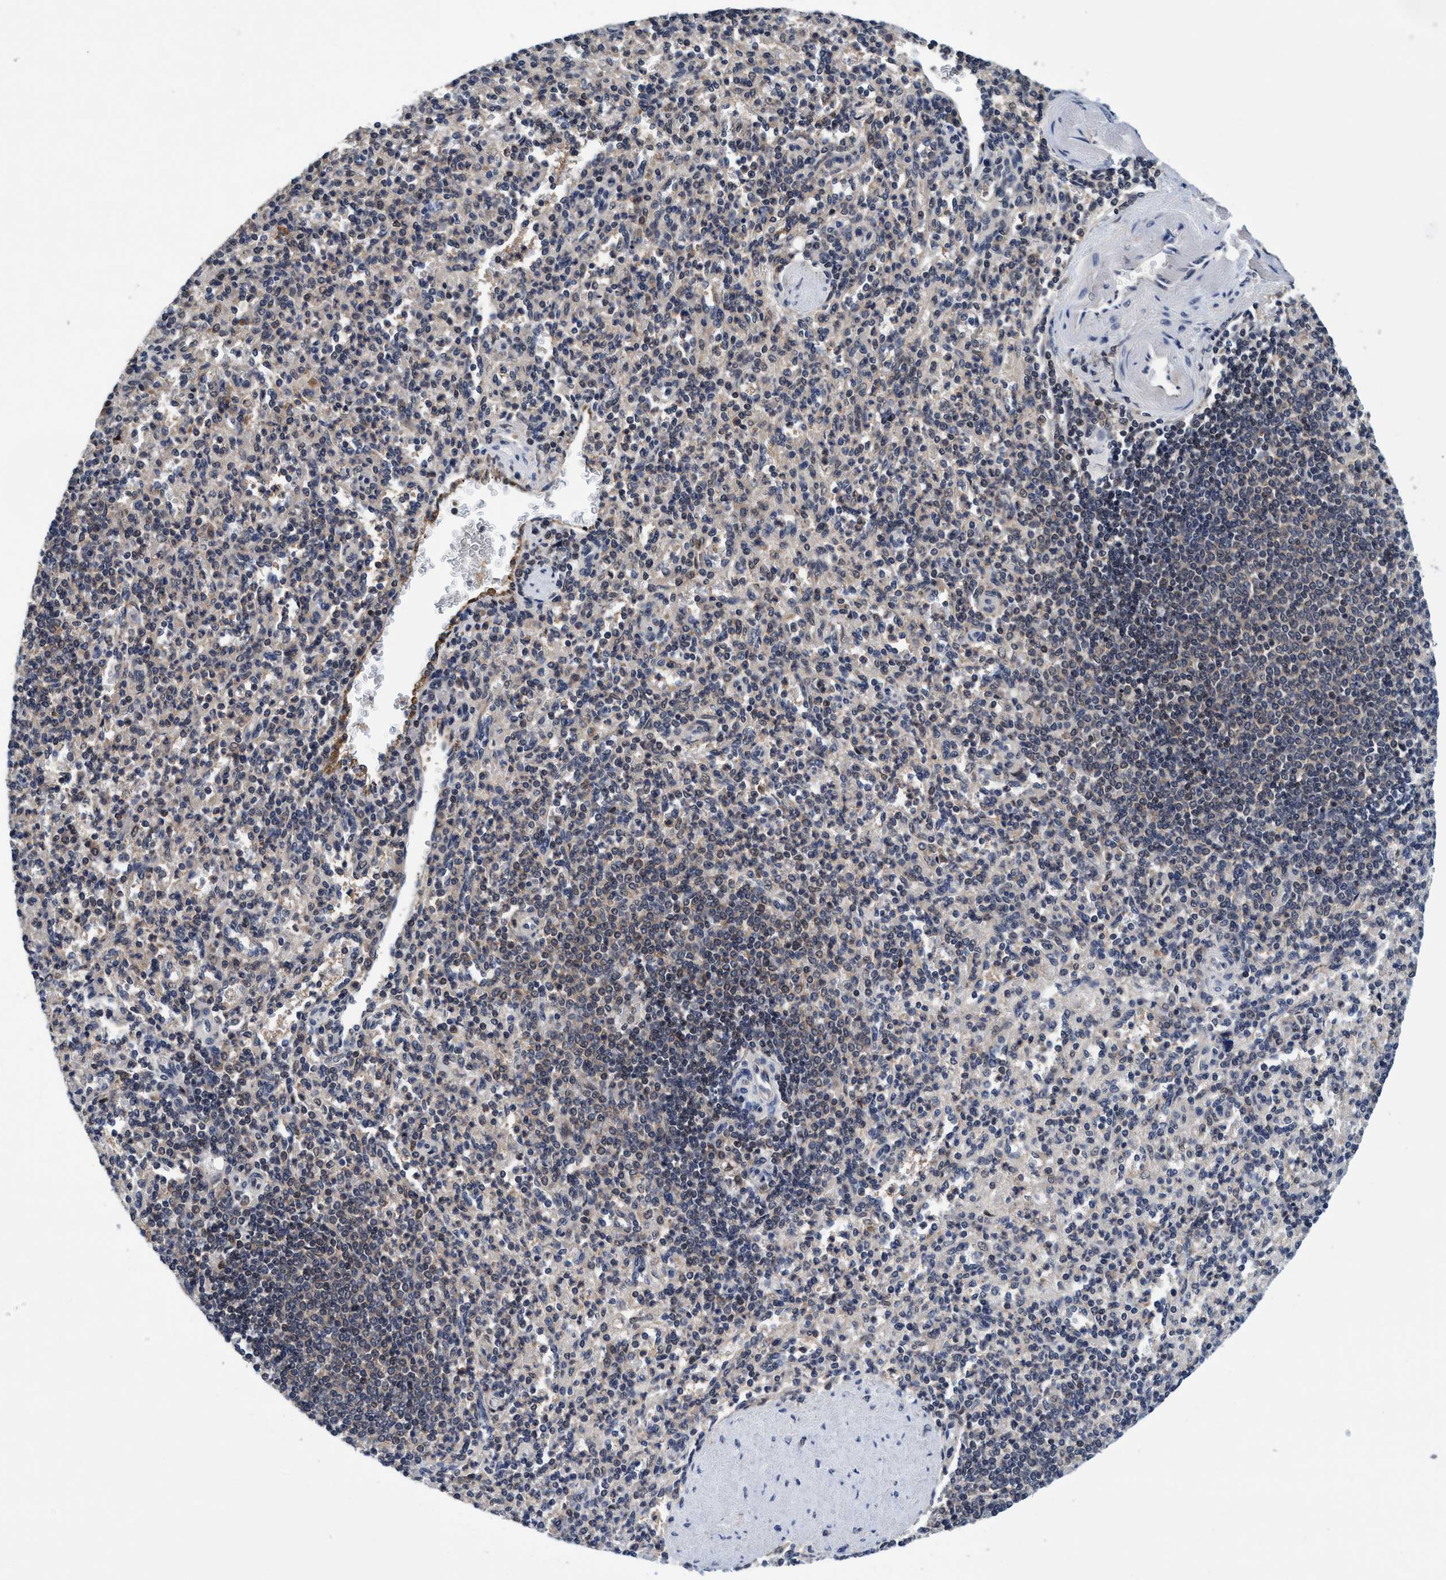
{"staining": {"intensity": "weak", "quantity": "<25%", "location": "cytoplasmic/membranous"}, "tissue": "spleen", "cell_type": "Cells in red pulp", "image_type": "normal", "snomed": [{"axis": "morphology", "description": "Normal tissue, NOS"}, {"axis": "topography", "description": "Spleen"}], "caption": "Immunohistochemistry of benign human spleen demonstrates no staining in cells in red pulp.", "gene": "PSMD12", "patient": {"sex": "female", "age": 74}}